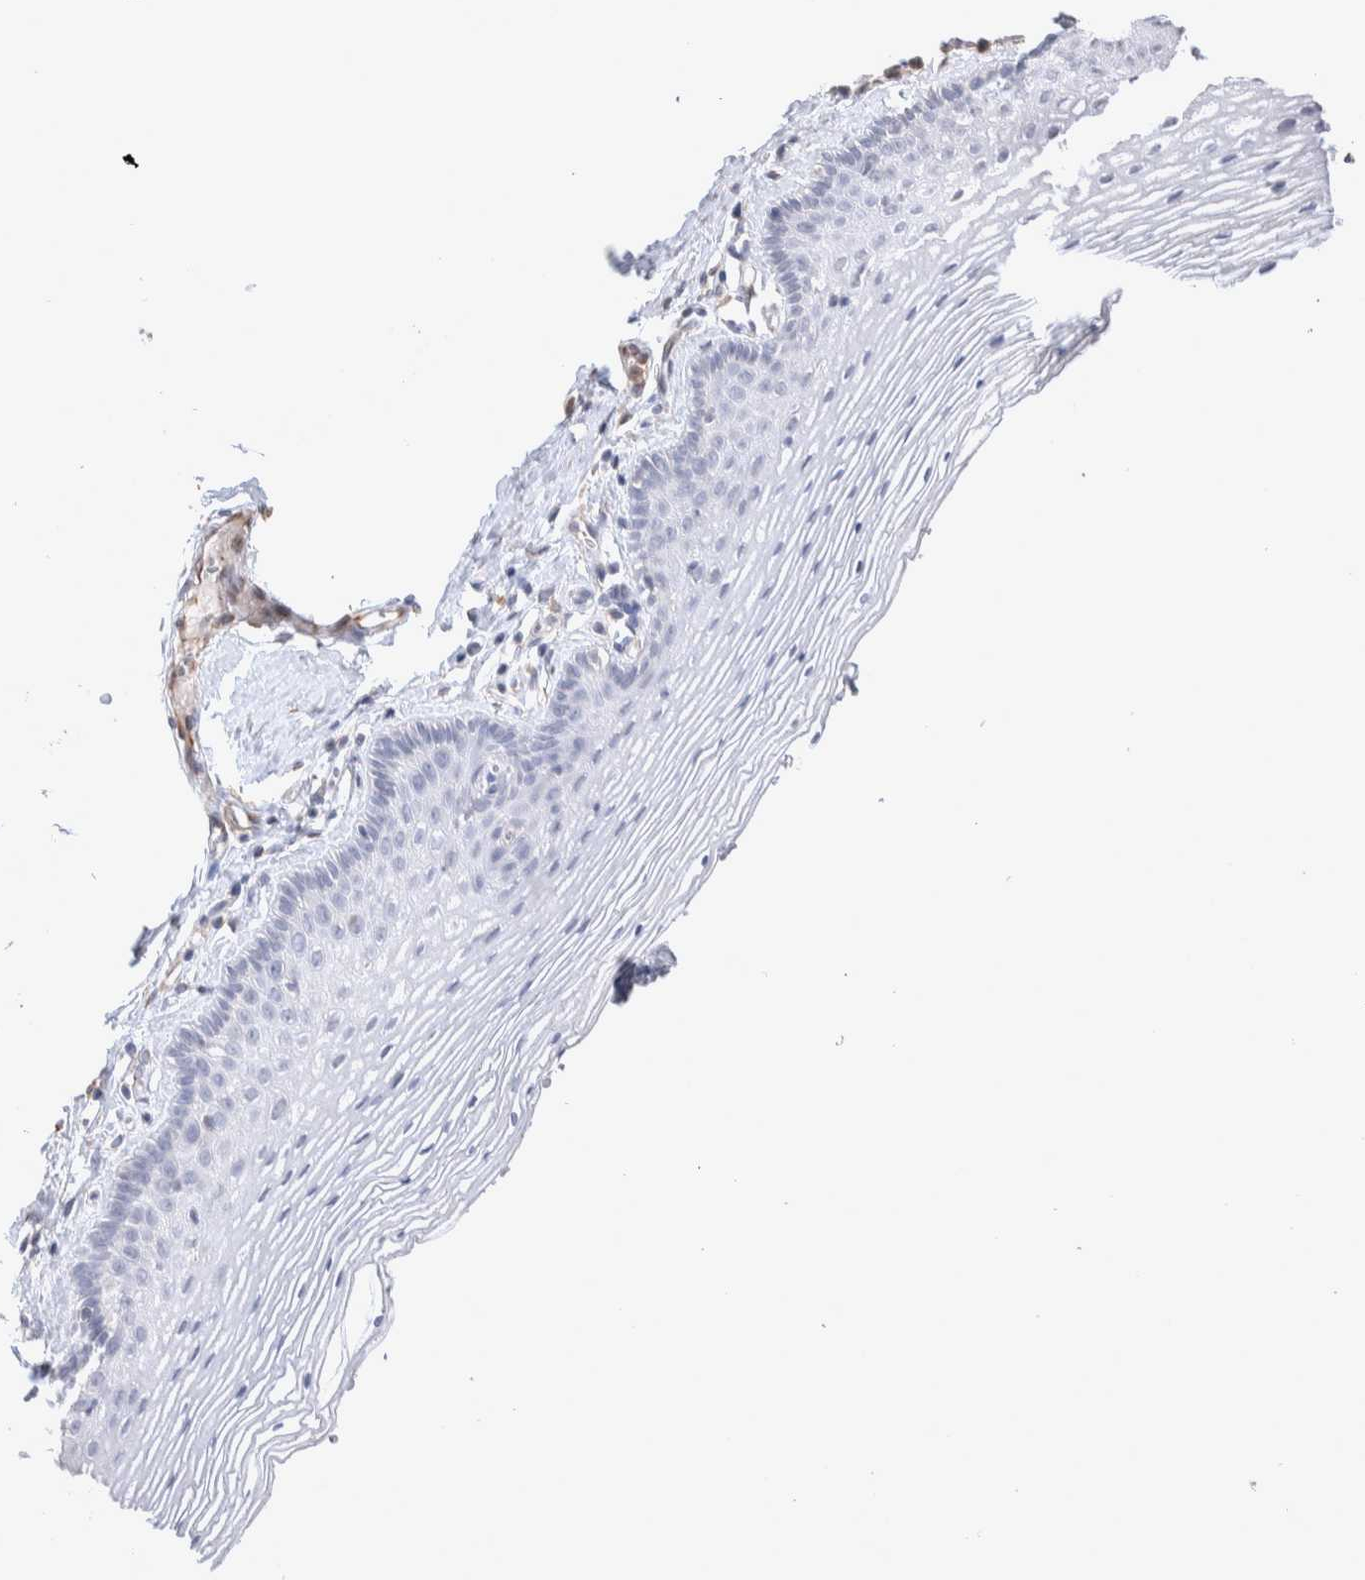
{"staining": {"intensity": "negative", "quantity": "none", "location": "none"}, "tissue": "vagina", "cell_type": "Squamous epithelial cells", "image_type": "normal", "snomed": [{"axis": "morphology", "description": "Normal tissue, NOS"}, {"axis": "topography", "description": "Vagina"}], "caption": "Unremarkable vagina was stained to show a protein in brown. There is no significant staining in squamous epithelial cells. (DAB (3,3'-diaminobenzidine) immunohistochemistry, high magnification).", "gene": "FFAR2", "patient": {"sex": "female", "age": 32}}